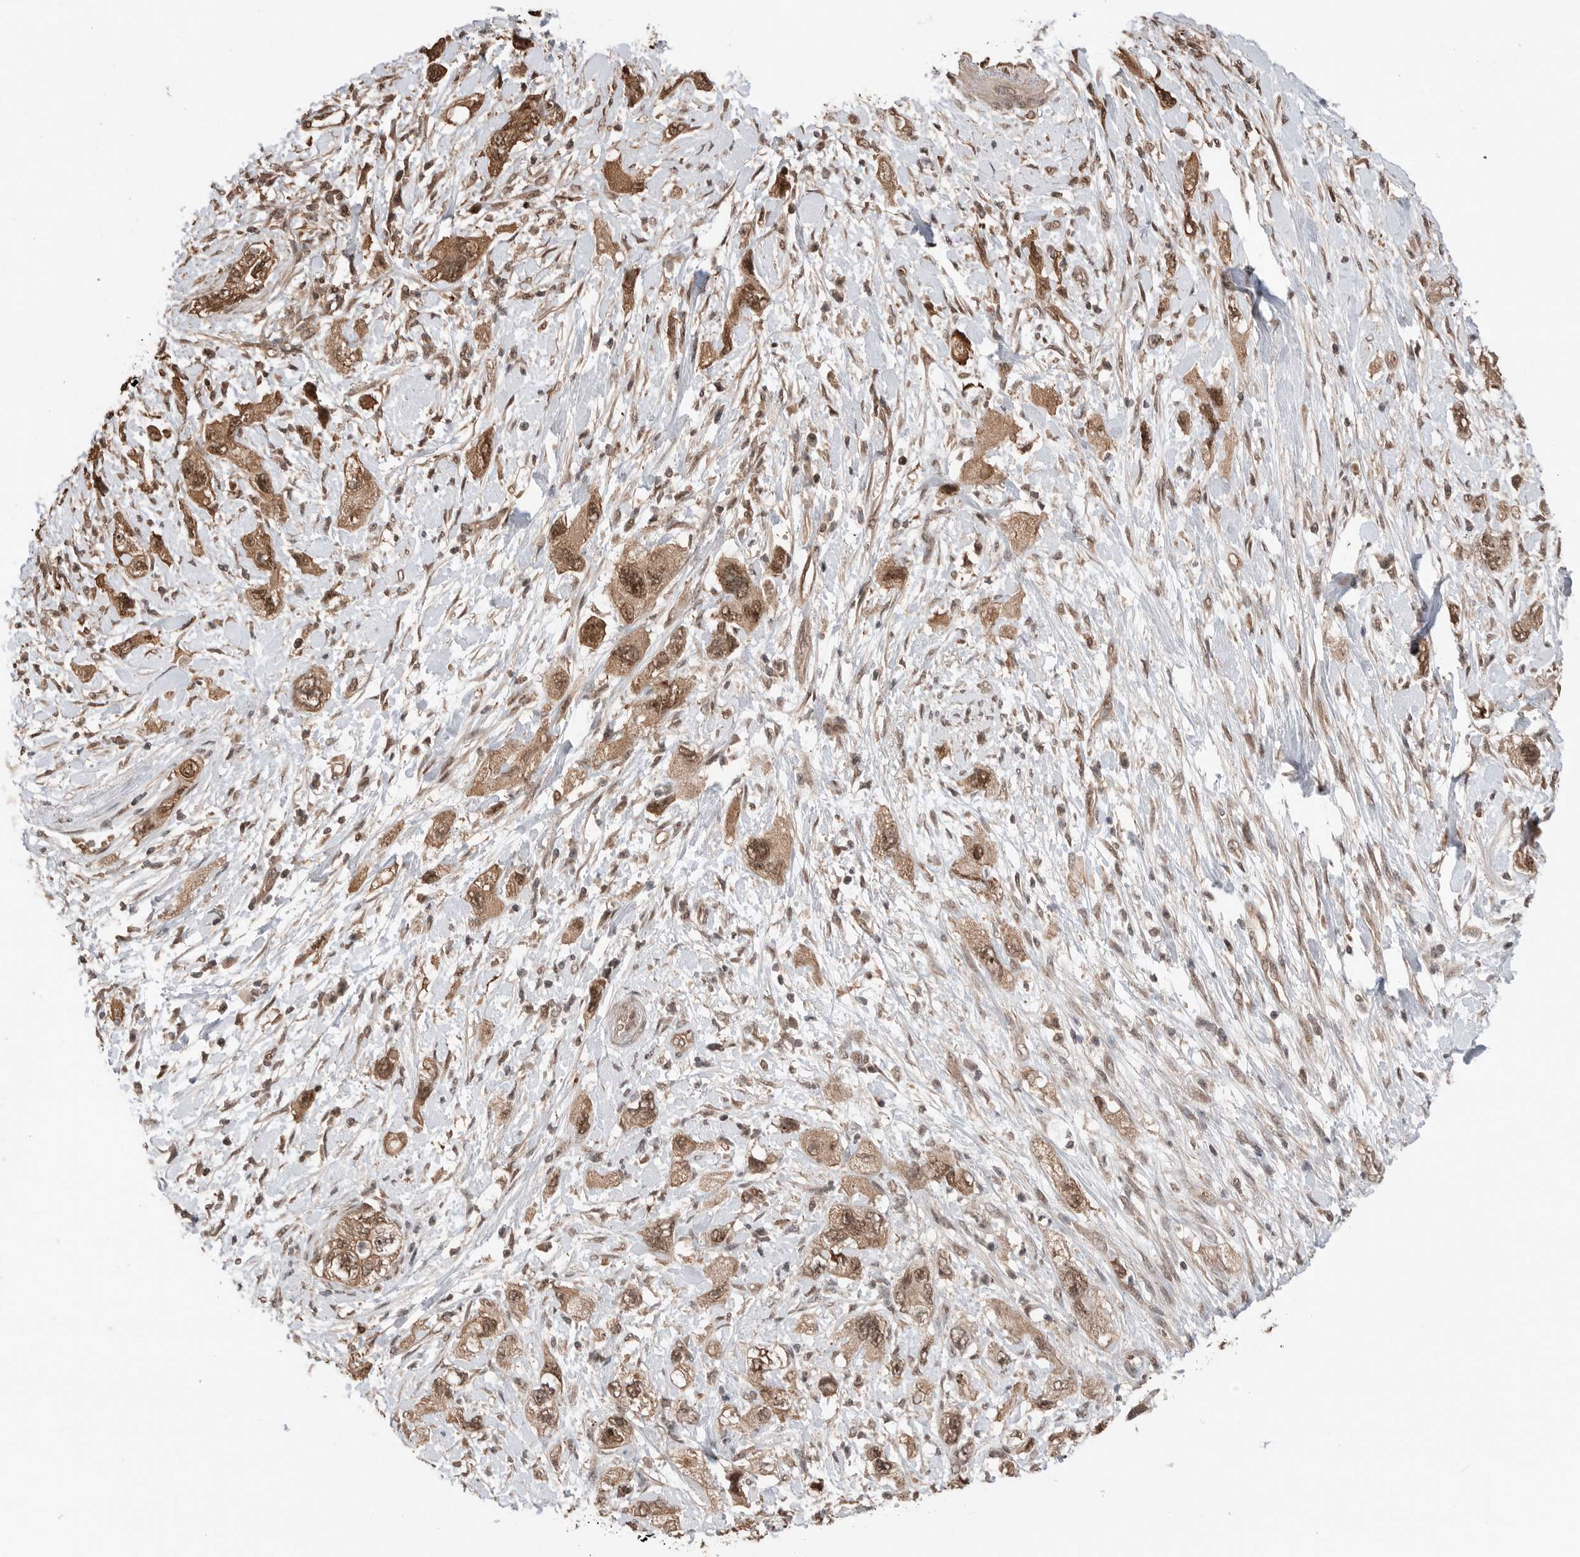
{"staining": {"intensity": "moderate", "quantity": ">75%", "location": "cytoplasmic/membranous,nuclear"}, "tissue": "pancreatic cancer", "cell_type": "Tumor cells", "image_type": "cancer", "snomed": [{"axis": "morphology", "description": "Adenocarcinoma, NOS"}, {"axis": "topography", "description": "Pancreas"}], "caption": "Human adenocarcinoma (pancreatic) stained for a protein (brown) reveals moderate cytoplasmic/membranous and nuclear positive staining in approximately >75% of tumor cells.", "gene": "PEAK1", "patient": {"sex": "female", "age": 73}}